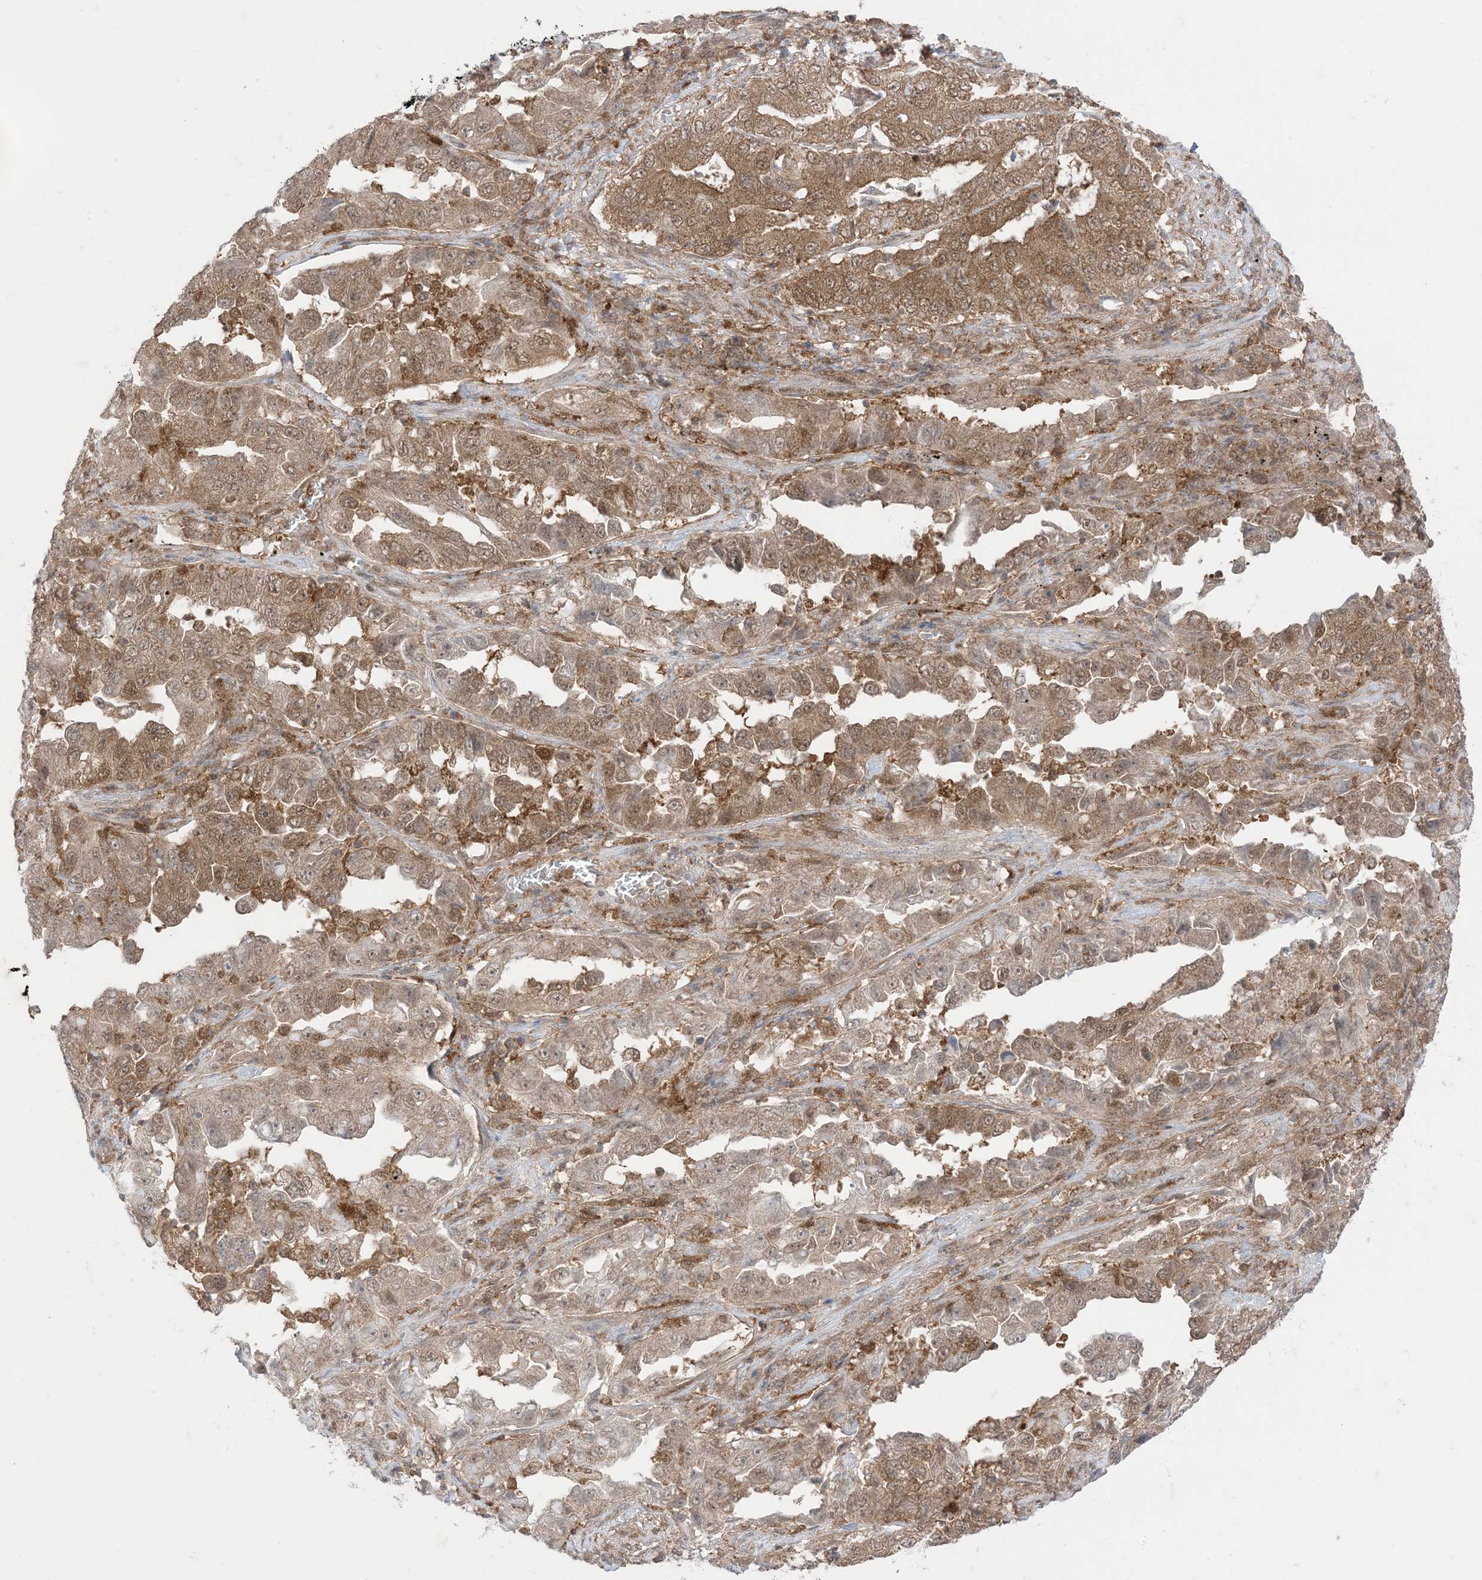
{"staining": {"intensity": "moderate", "quantity": "25%-75%", "location": "cytoplasmic/membranous"}, "tissue": "lung cancer", "cell_type": "Tumor cells", "image_type": "cancer", "snomed": [{"axis": "morphology", "description": "Adenocarcinoma, NOS"}, {"axis": "topography", "description": "Lung"}], "caption": "DAB immunohistochemical staining of human adenocarcinoma (lung) displays moderate cytoplasmic/membranous protein positivity in about 25%-75% of tumor cells.", "gene": "PTPA", "patient": {"sex": "female", "age": 51}}